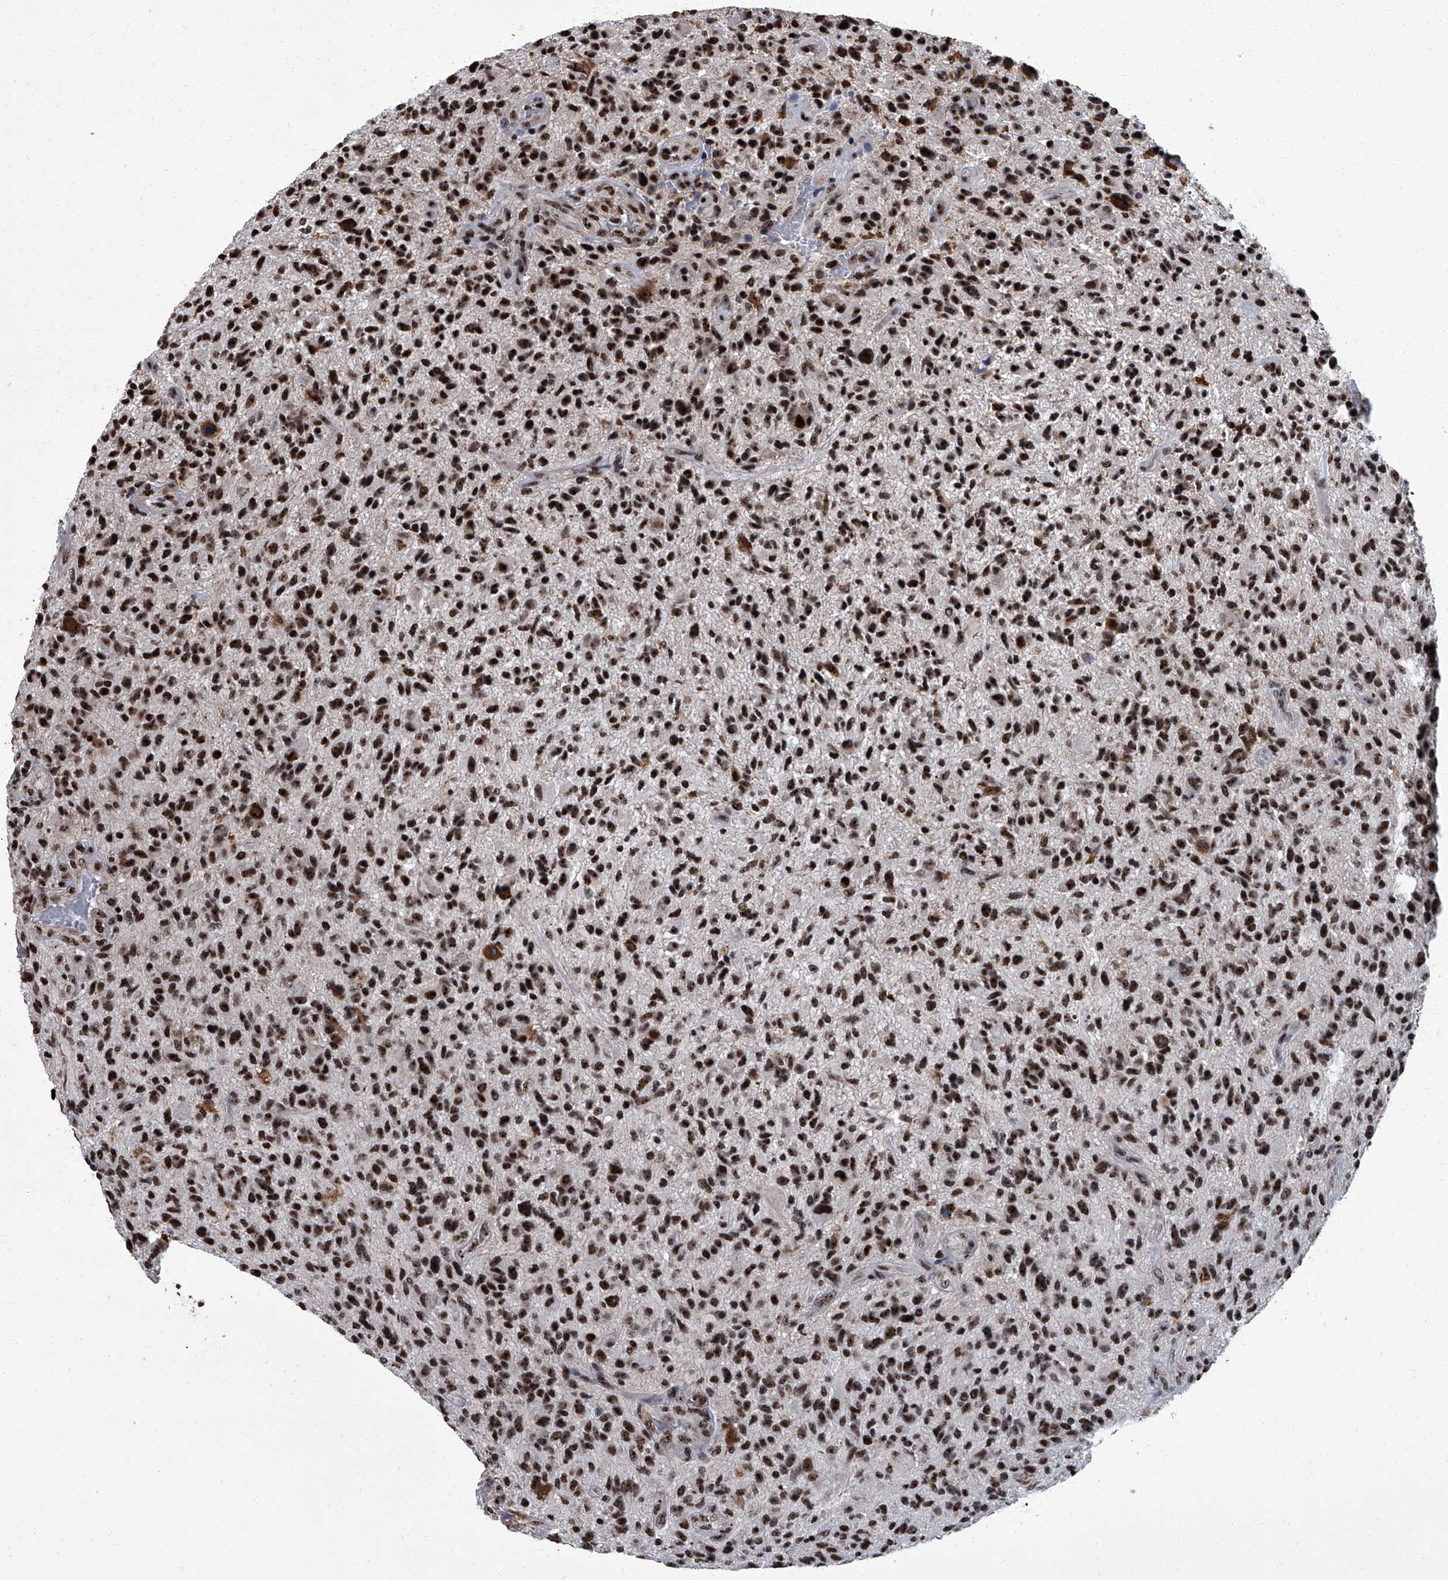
{"staining": {"intensity": "strong", "quantity": ">75%", "location": "nuclear"}, "tissue": "glioma", "cell_type": "Tumor cells", "image_type": "cancer", "snomed": [{"axis": "morphology", "description": "Glioma, malignant, High grade"}, {"axis": "topography", "description": "Brain"}], "caption": "High-magnification brightfield microscopy of glioma stained with DAB (brown) and counterstained with hematoxylin (blue). tumor cells exhibit strong nuclear expression is appreciated in approximately>75% of cells.", "gene": "ZNF518B", "patient": {"sex": "male", "age": 47}}